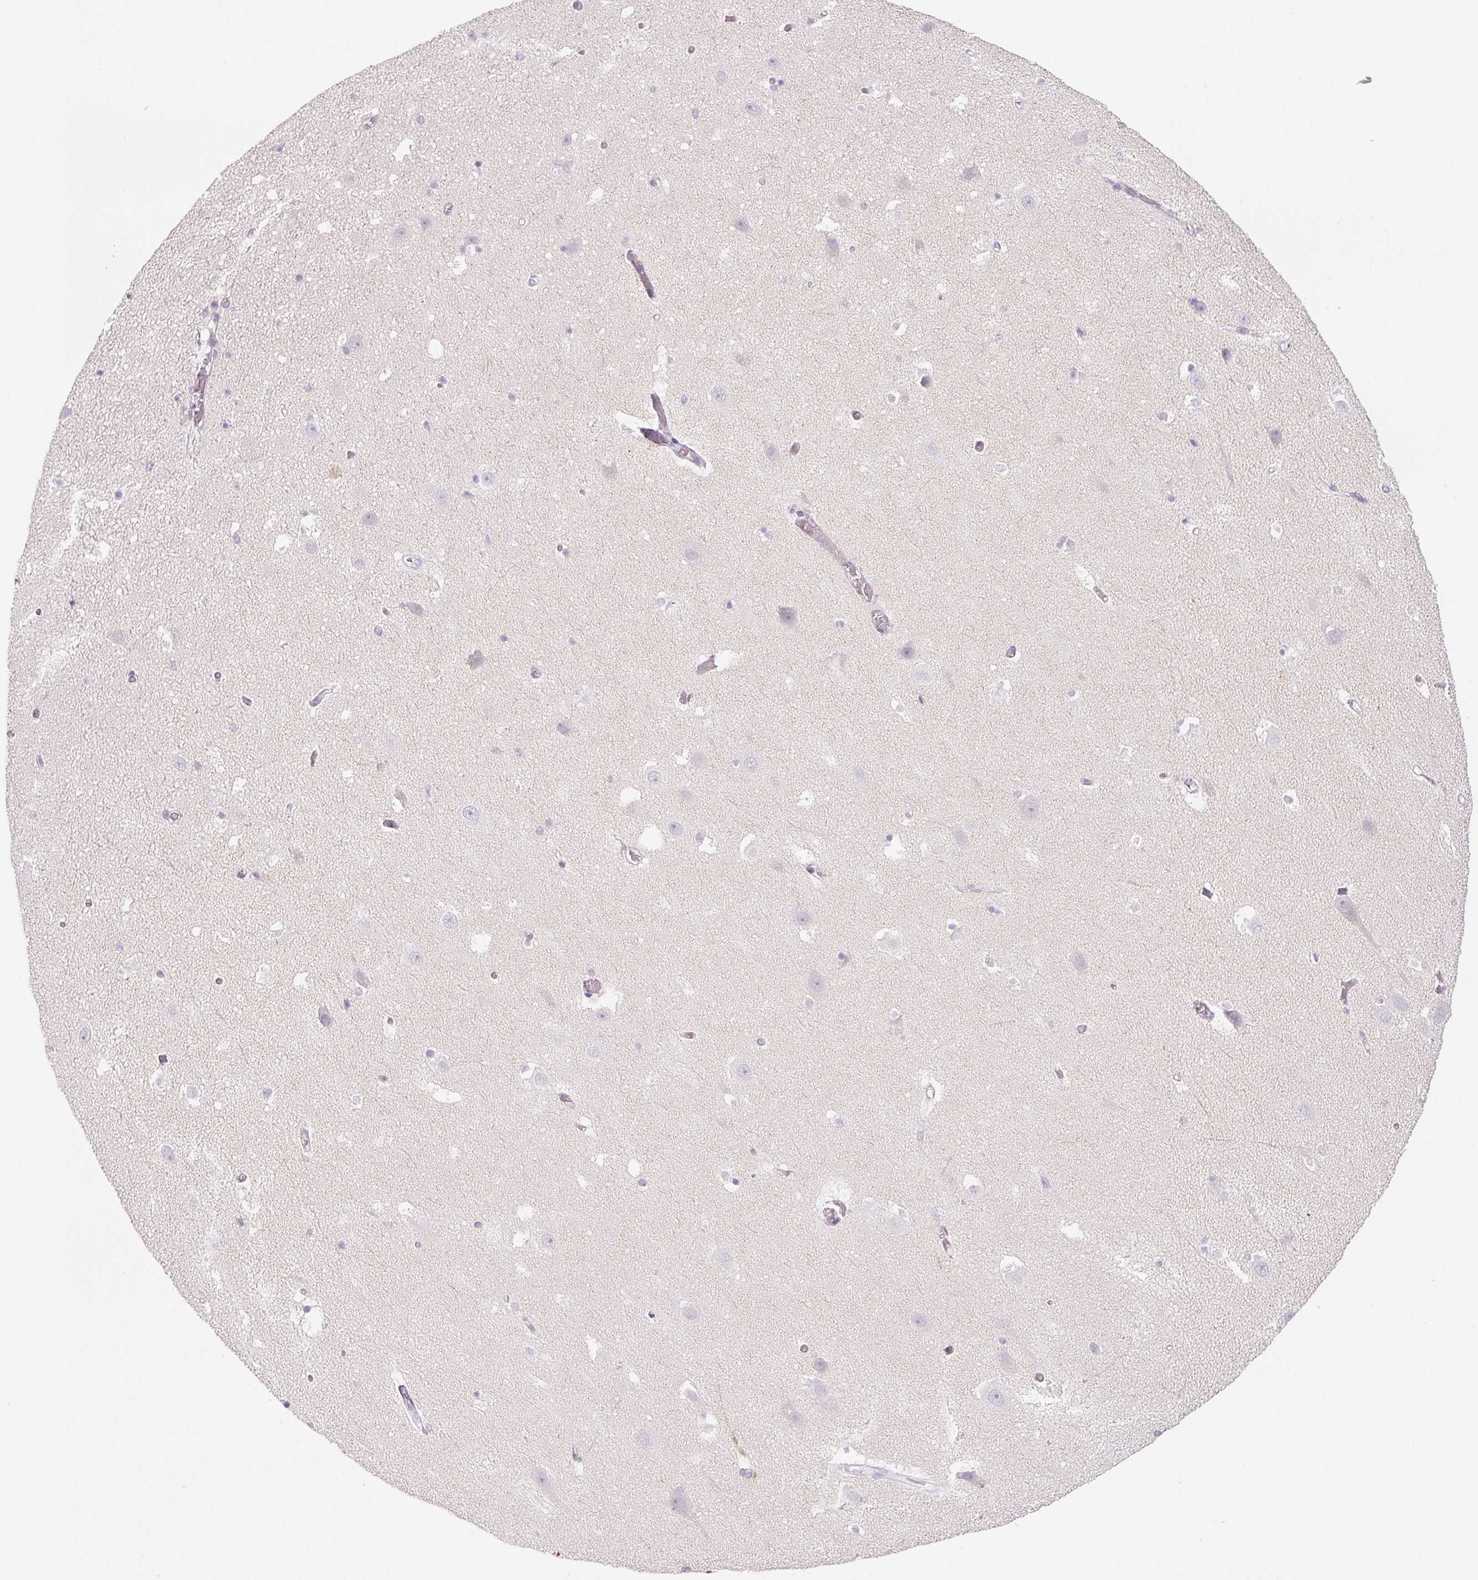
{"staining": {"intensity": "negative", "quantity": "none", "location": "none"}, "tissue": "hippocampus", "cell_type": "Glial cells", "image_type": "normal", "snomed": [{"axis": "morphology", "description": "Normal tissue, NOS"}, {"axis": "topography", "description": "Hippocampus"}], "caption": "The image demonstrates no significant staining in glial cells of hippocampus.", "gene": "COL7A1", "patient": {"sex": "male", "age": 26}}